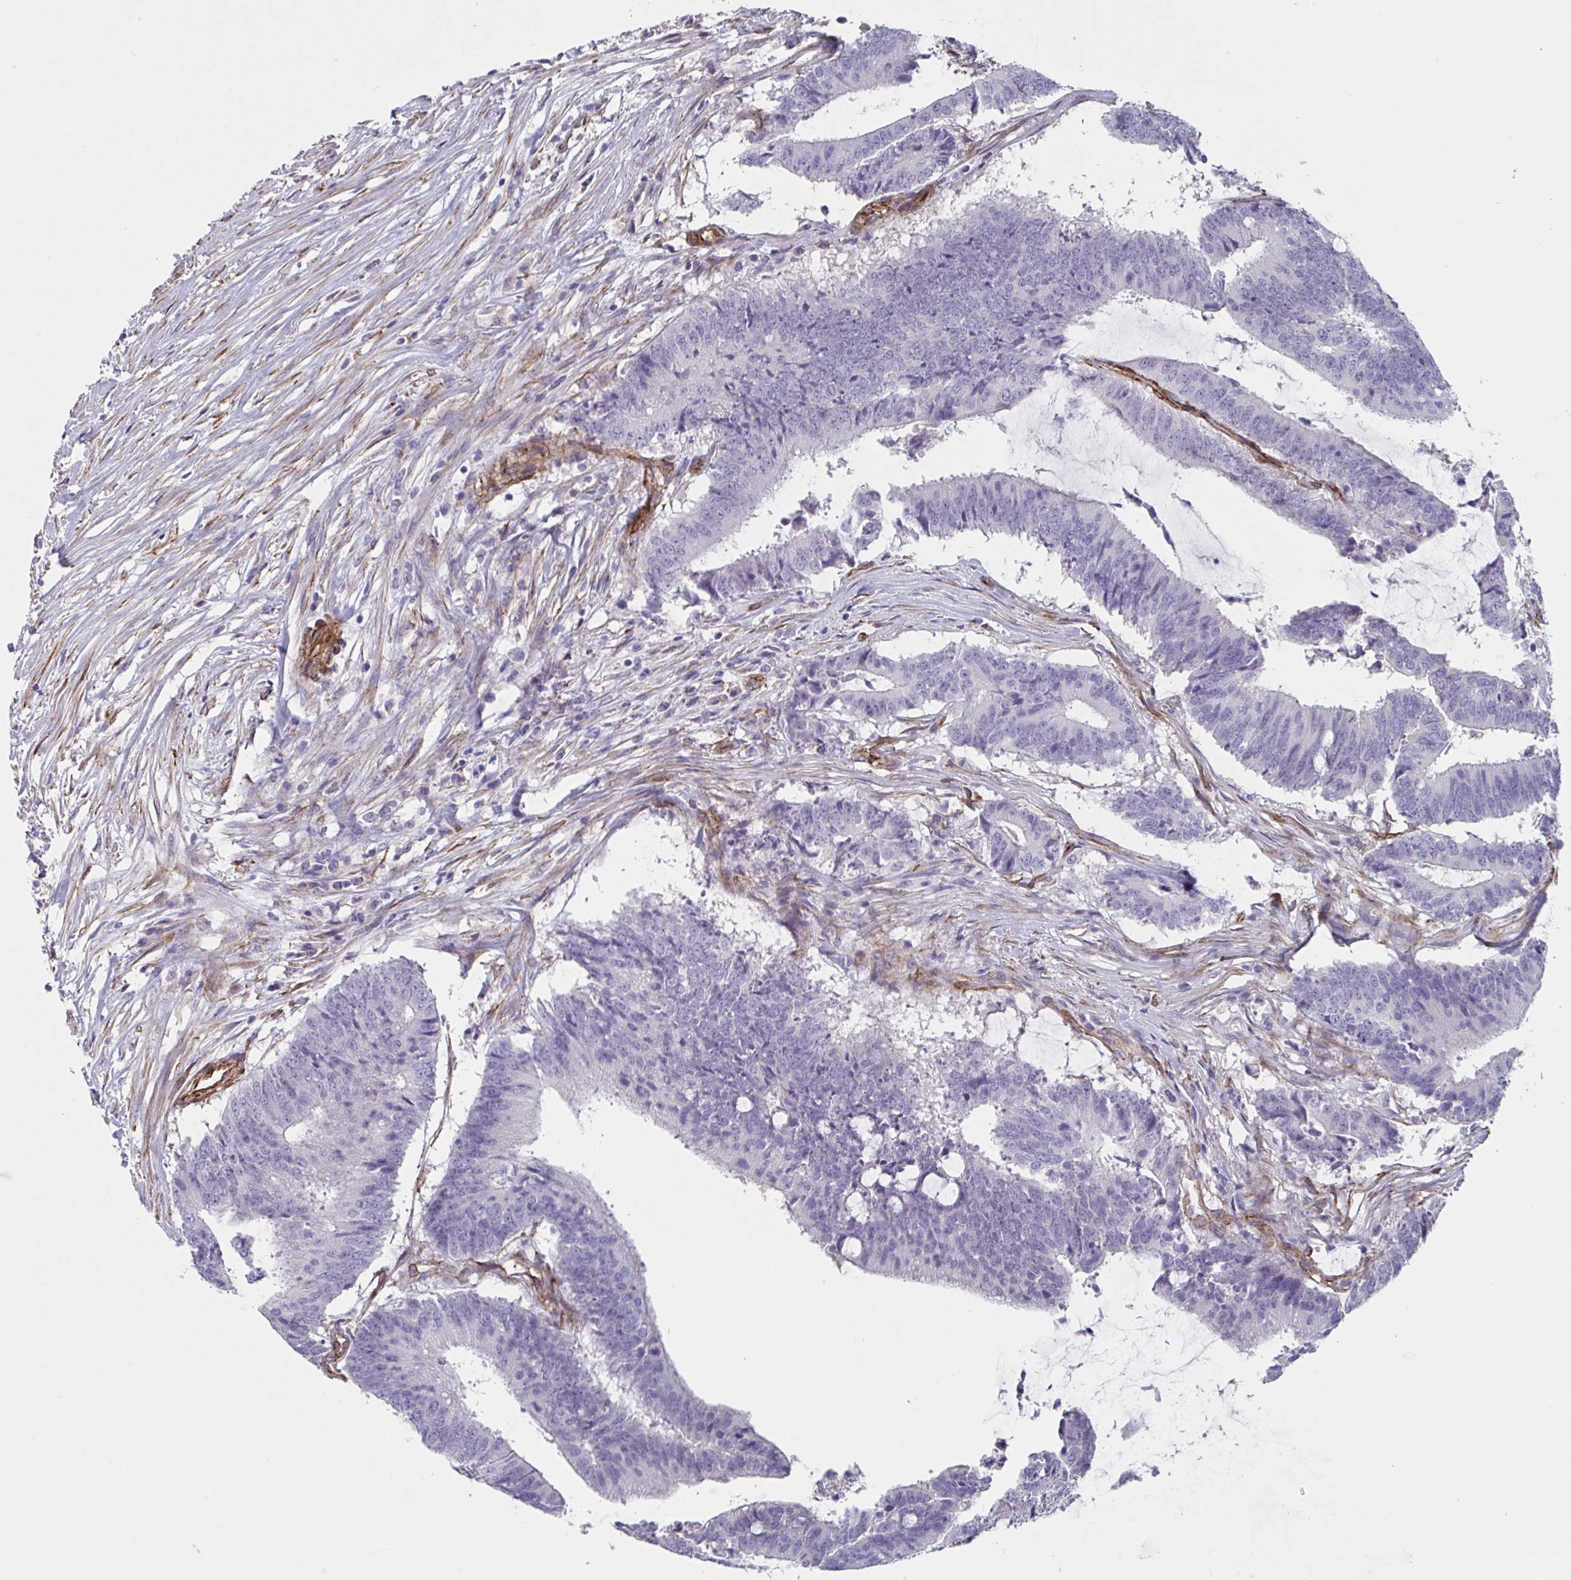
{"staining": {"intensity": "negative", "quantity": "none", "location": "none"}, "tissue": "colorectal cancer", "cell_type": "Tumor cells", "image_type": "cancer", "snomed": [{"axis": "morphology", "description": "Adenocarcinoma, NOS"}, {"axis": "topography", "description": "Colon"}], "caption": "This image is of adenocarcinoma (colorectal) stained with IHC to label a protein in brown with the nuclei are counter-stained blue. There is no staining in tumor cells.", "gene": "CITED4", "patient": {"sex": "female", "age": 43}}